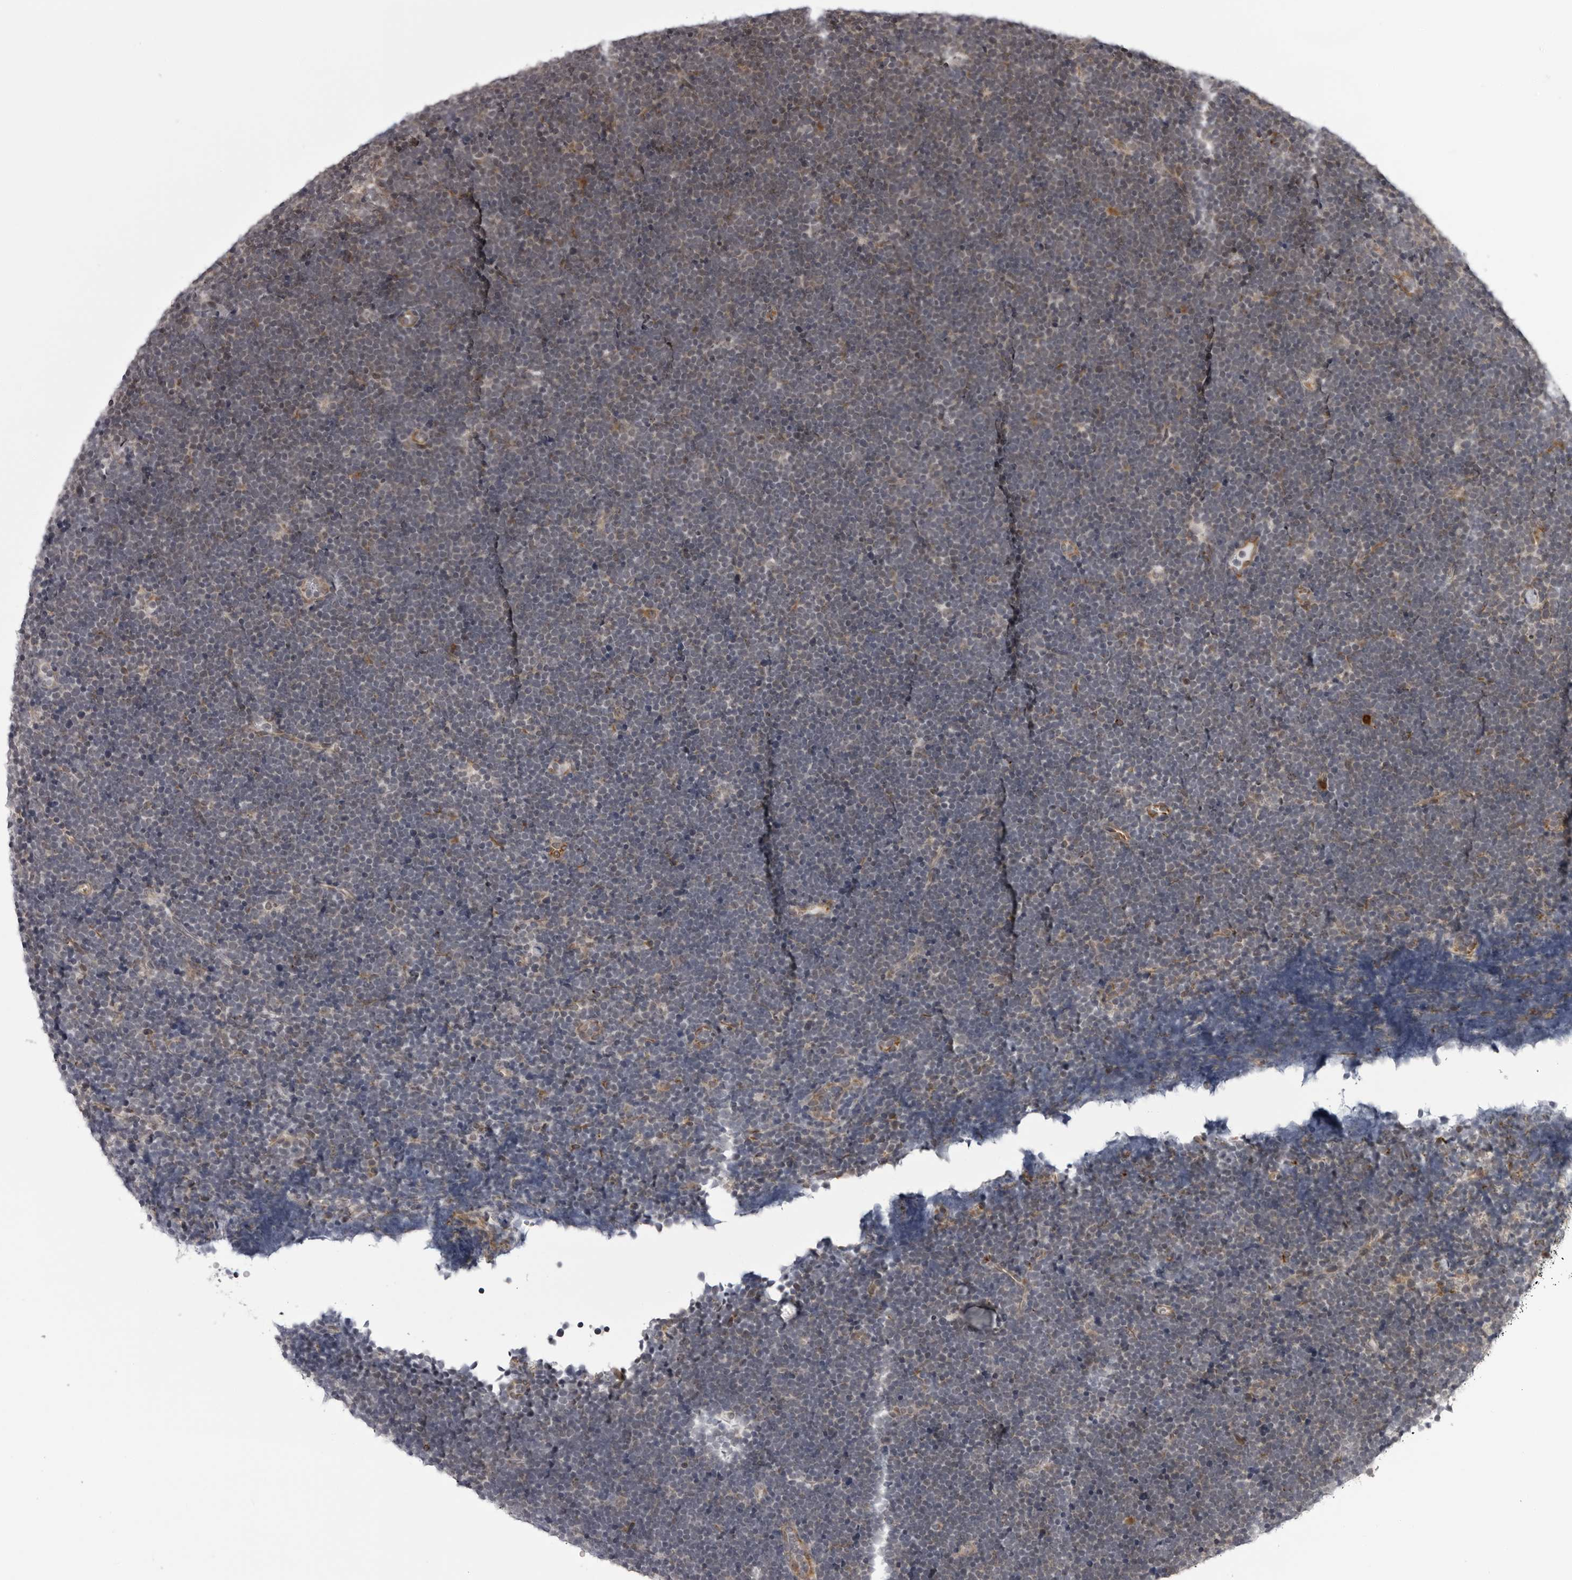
{"staining": {"intensity": "negative", "quantity": "none", "location": "none"}, "tissue": "lymphoma", "cell_type": "Tumor cells", "image_type": "cancer", "snomed": [{"axis": "morphology", "description": "Malignant lymphoma, non-Hodgkin's type, High grade"}, {"axis": "topography", "description": "Lymph node"}], "caption": "The image displays no significant expression in tumor cells of high-grade malignant lymphoma, non-Hodgkin's type.", "gene": "GCSAML", "patient": {"sex": "male", "age": 13}}